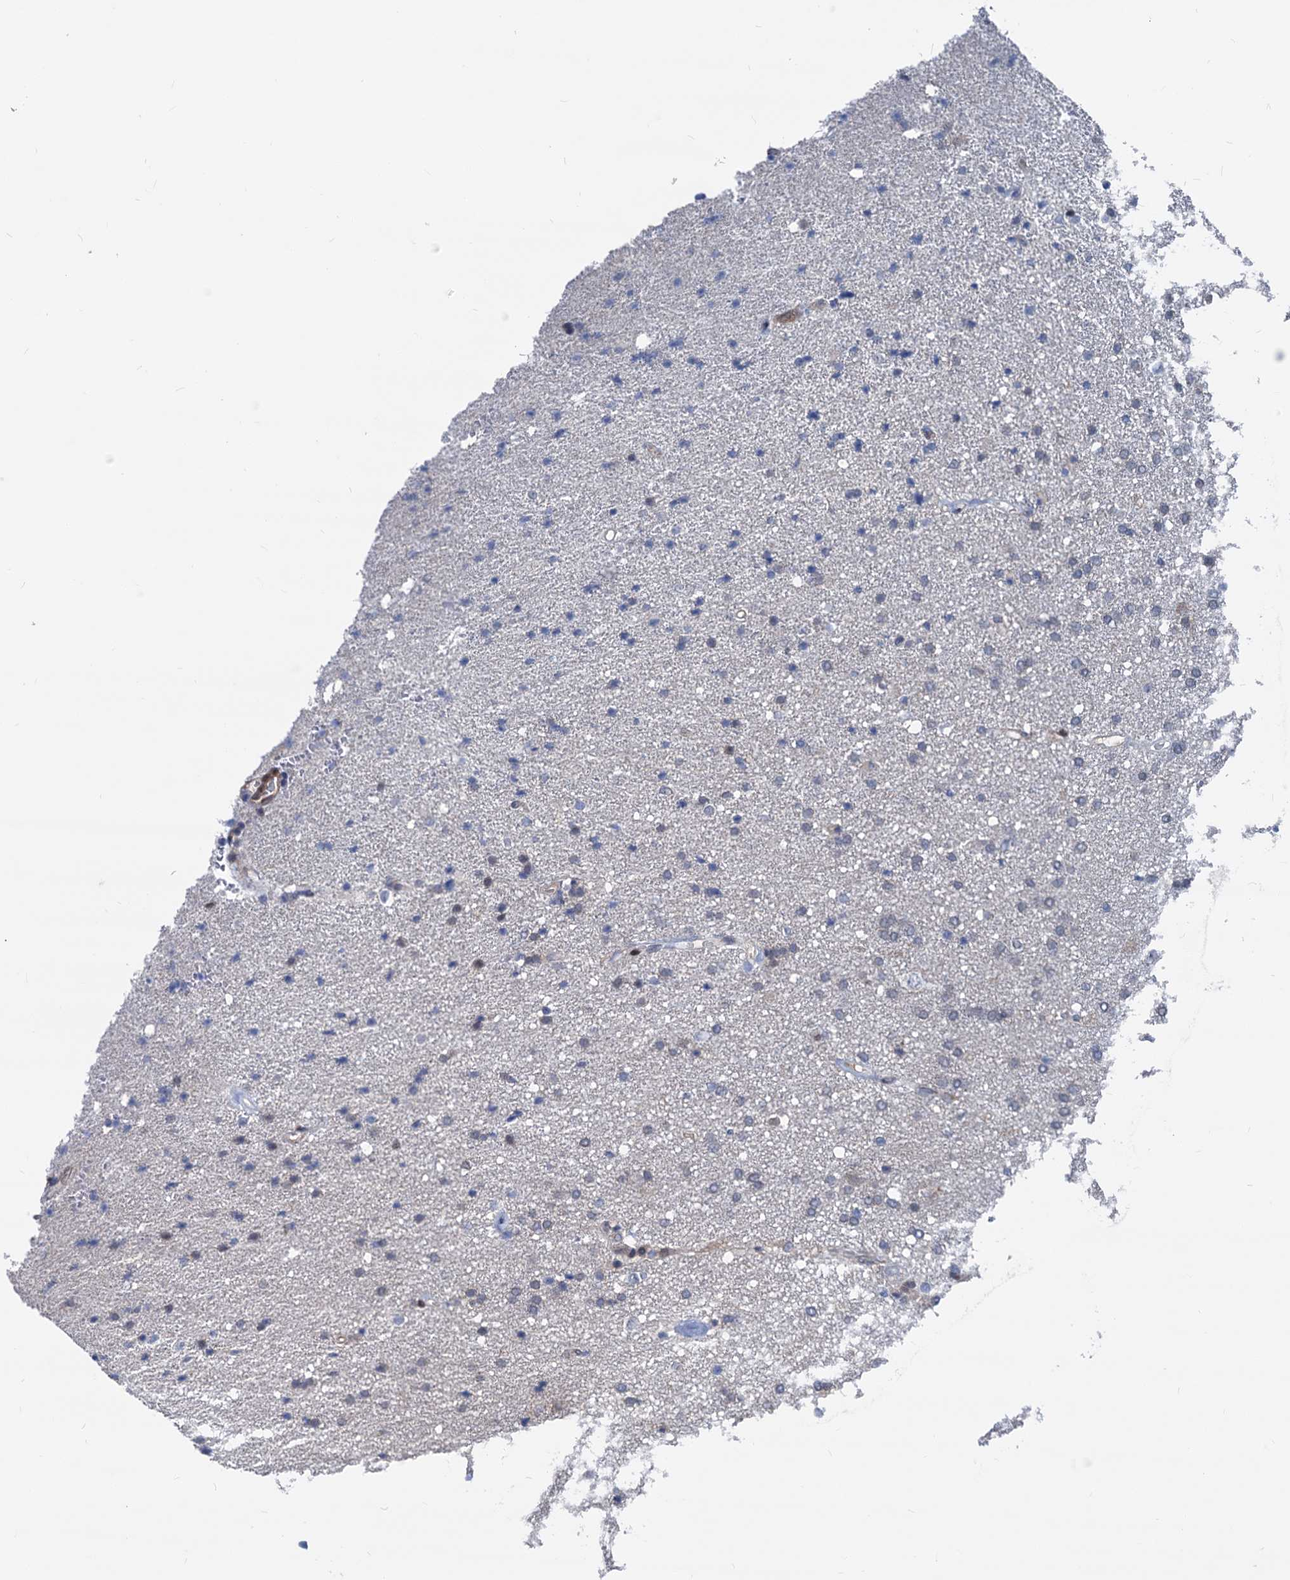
{"staining": {"intensity": "weak", "quantity": "<25%", "location": "nuclear"}, "tissue": "glioma", "cell_type": "Tumor cells", "image_type": "cancer", "snomed": [{"axis": "morphology", "description": "Glioma, malignant, High grade"}, {"axis": "topography", "description": "Brain"}], "caption": "The micrograph reveals no staining of tumor cells in malignant high-grade glioma.", "gene": "GLO1", "patient": {"sex": "male", "age": 72}}